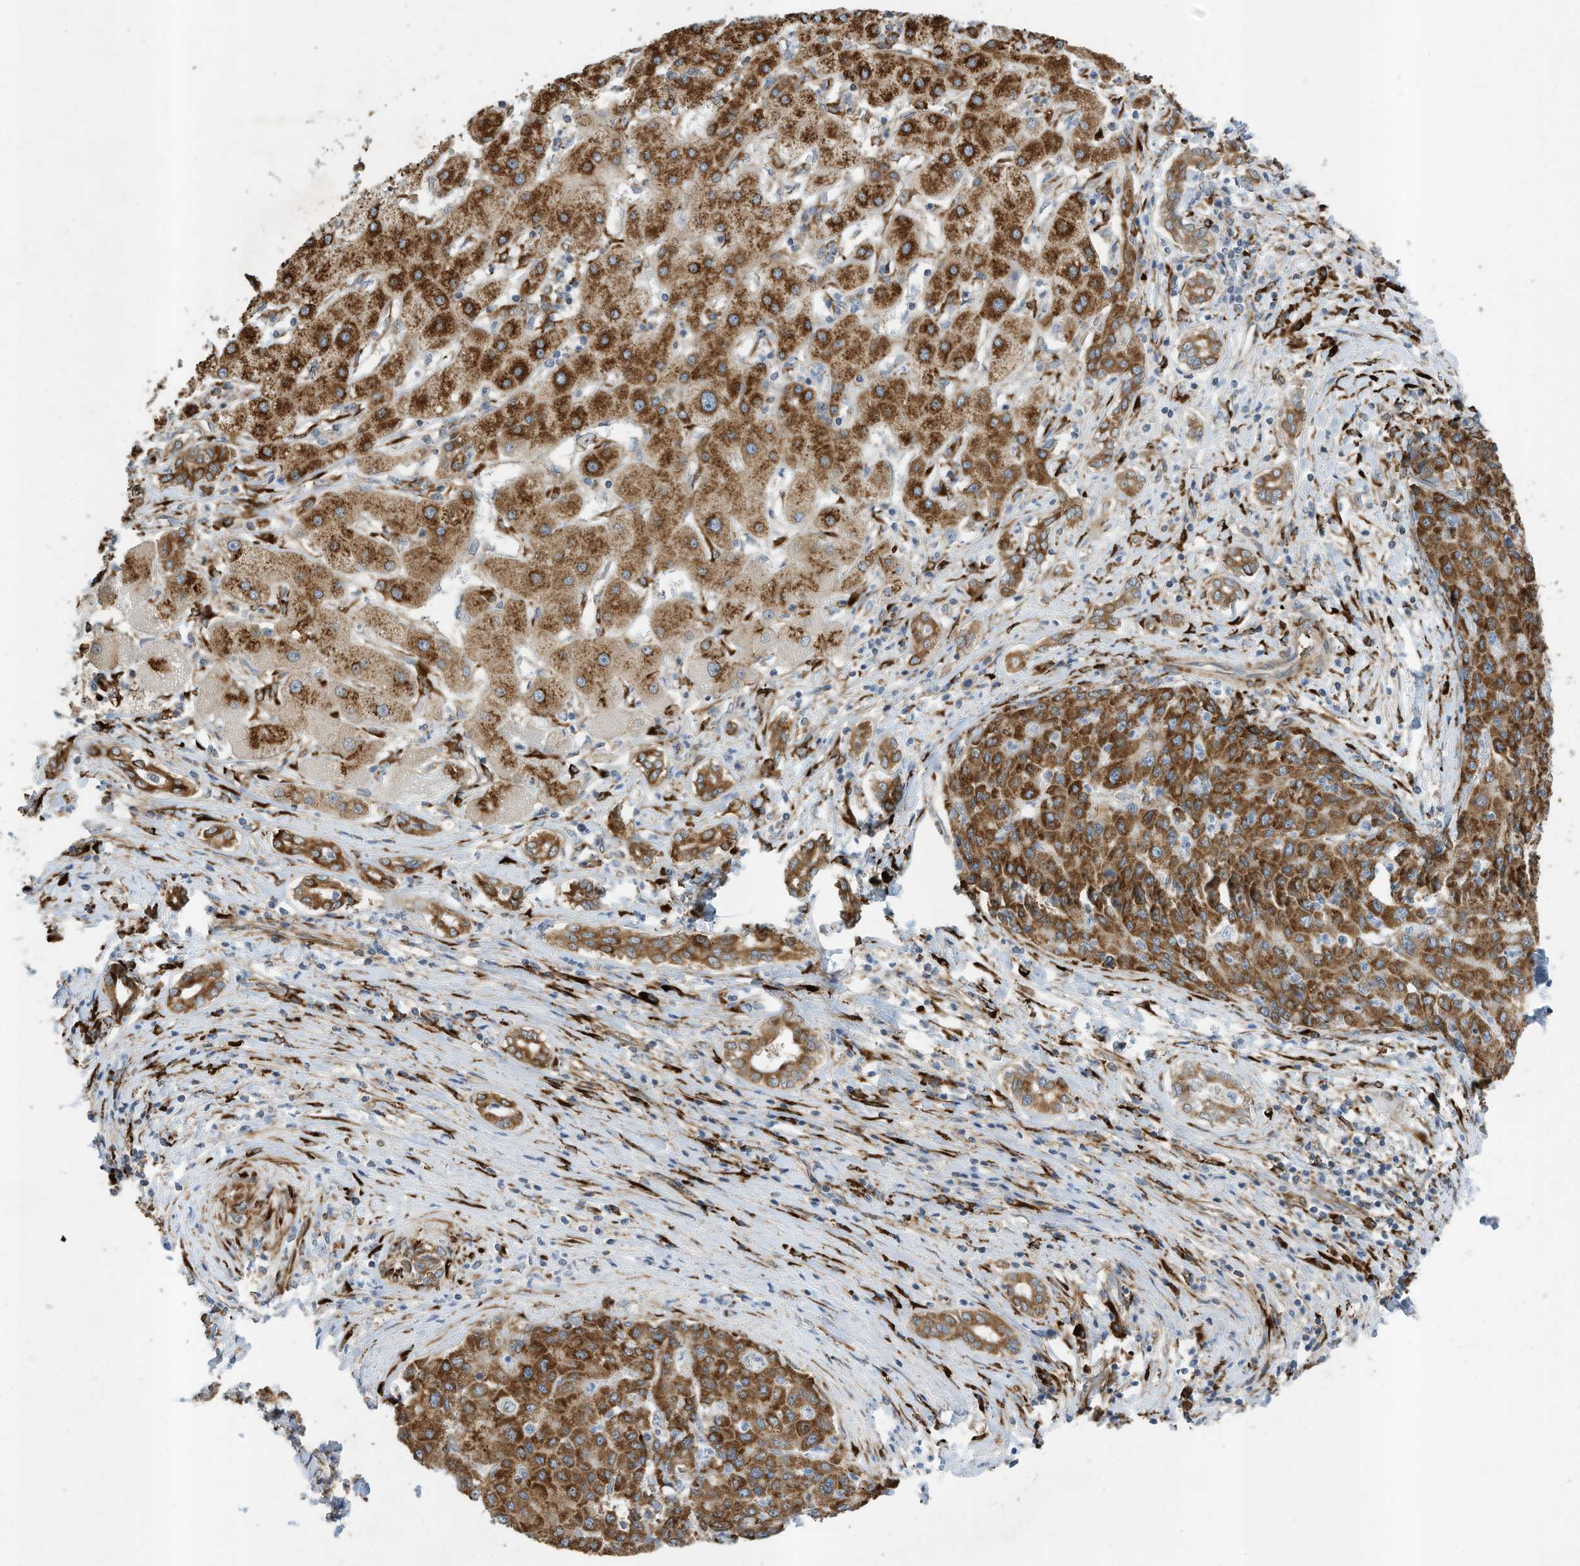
{"staining": {"intensity": "strong", "quantity": ">75%", "location": "cytoplasmic/membranous"}, "tissue": "liver cancer", "cell_type": "Tumor cells", "image_type": "cancer", "snomed": [{"axis": "morphology", "description": "Carcinoma, Hepatocellular, NOS"}, {"axis": "topography", "description": "Liver"}], "caption": "Immunohistochemistry staining of liver cancer (hepatocellular carcinoma), which demonstrates high levels of strong cytoplasmic/membranous positivity in approximately >75% of tumor cells indicating strong cytoplasmic/membranous protein positivity. The staining was performed using DAB (3,3'-diaminobenzidine) (brown) for protein detection and nuclei were counterstained in hematoxylin (blue).", "gene": "ZBTB45", "patient": {"sex": "male", "age": 65}}